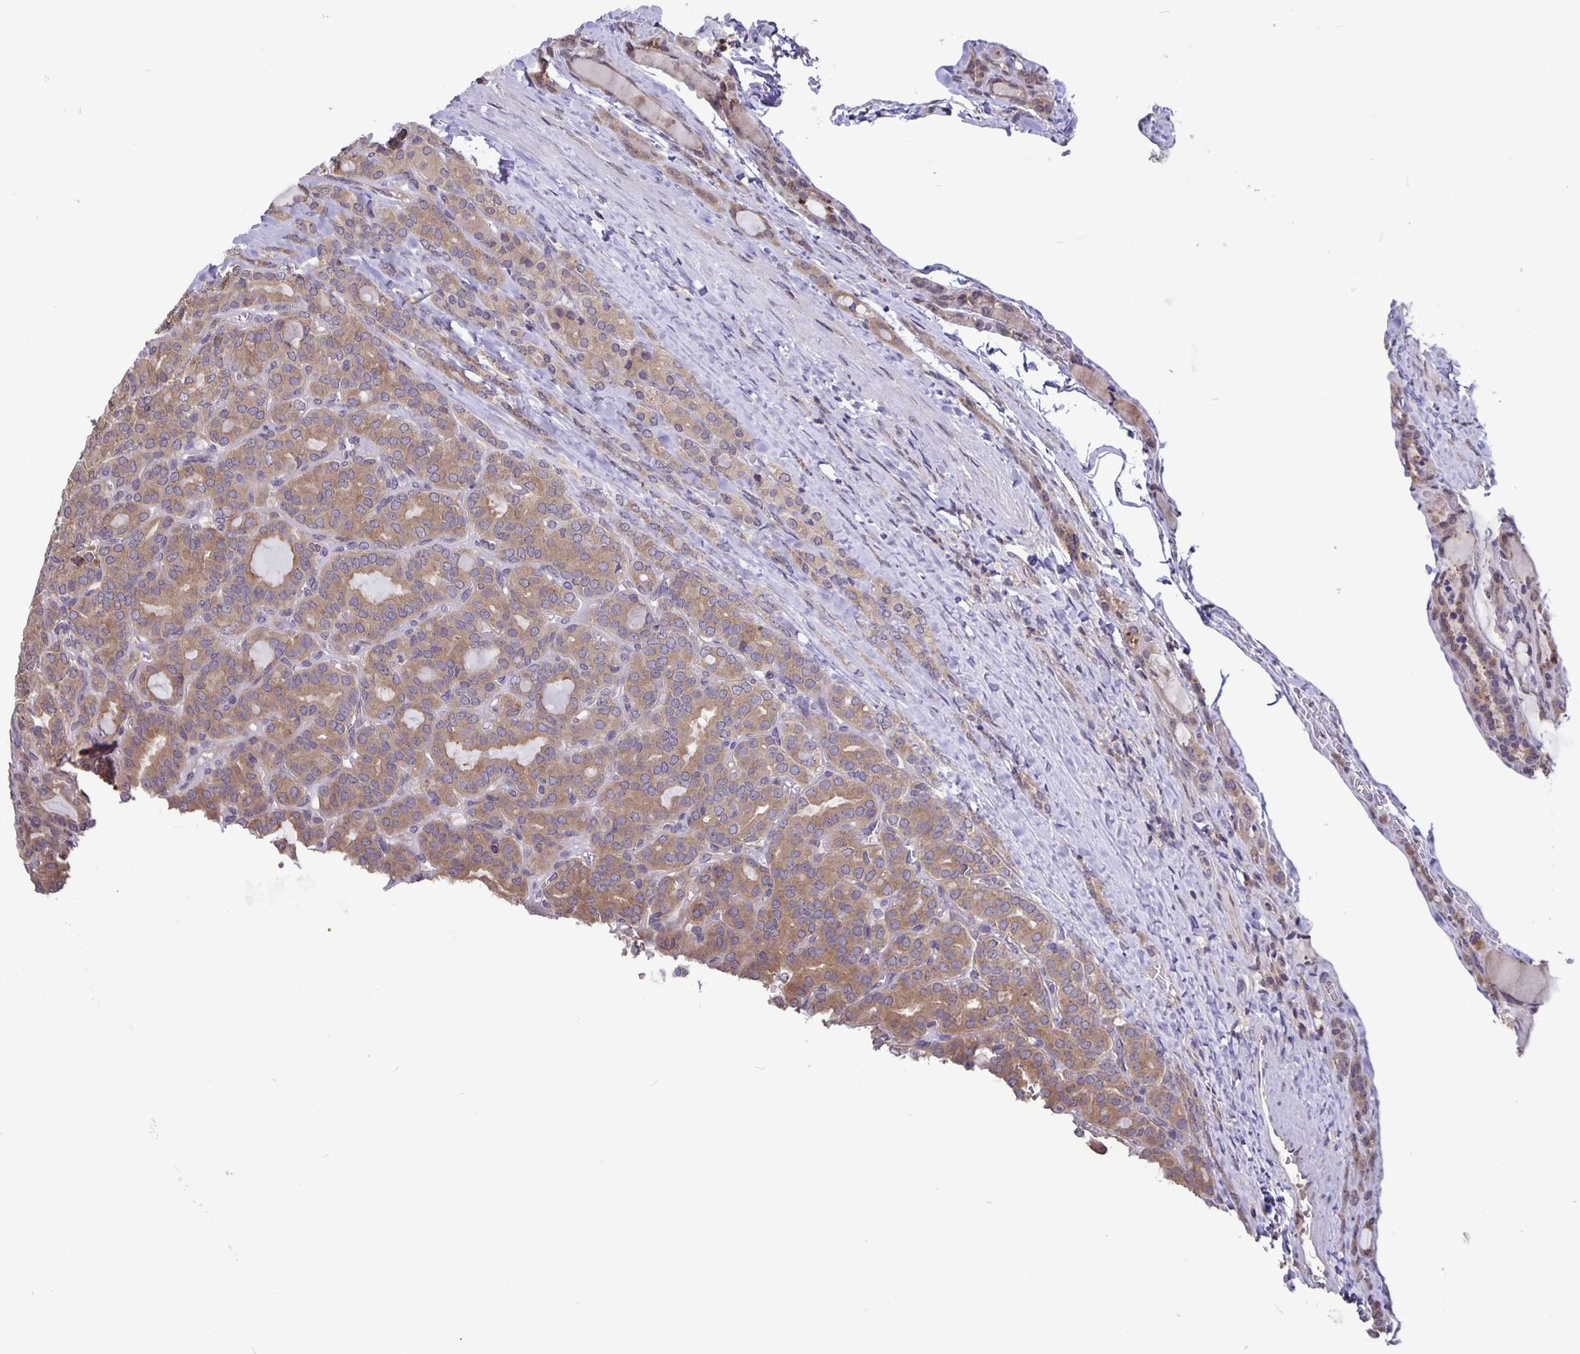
{"staining": {"intensity": "moderate", "quantity": ">75%", "location": "cytoplasmic/membranous"}, "tissue": "thyroid cancer", "cell_type": "Tumor cells", "image_type": "cancer", "snomed": [{"axis": "morphology", "description": "Normal tissue, NOS"}, {"axis": "morphology", "description": "Follicular adenoma carcinoma, NOS"}, {"axis": "topography", "description": "Thyroid gland"}], "caption": "This image displays follicular adenoma carcinoma (thyroid) stained with IHC to label a protein in brown. The cytoplasmic/membranous of tumor cells show moderate positivity for the protein. Nuclei are counter-stained blue.", "gene": "FEM1C", "patient": {"sex": "female", "age": 31}}